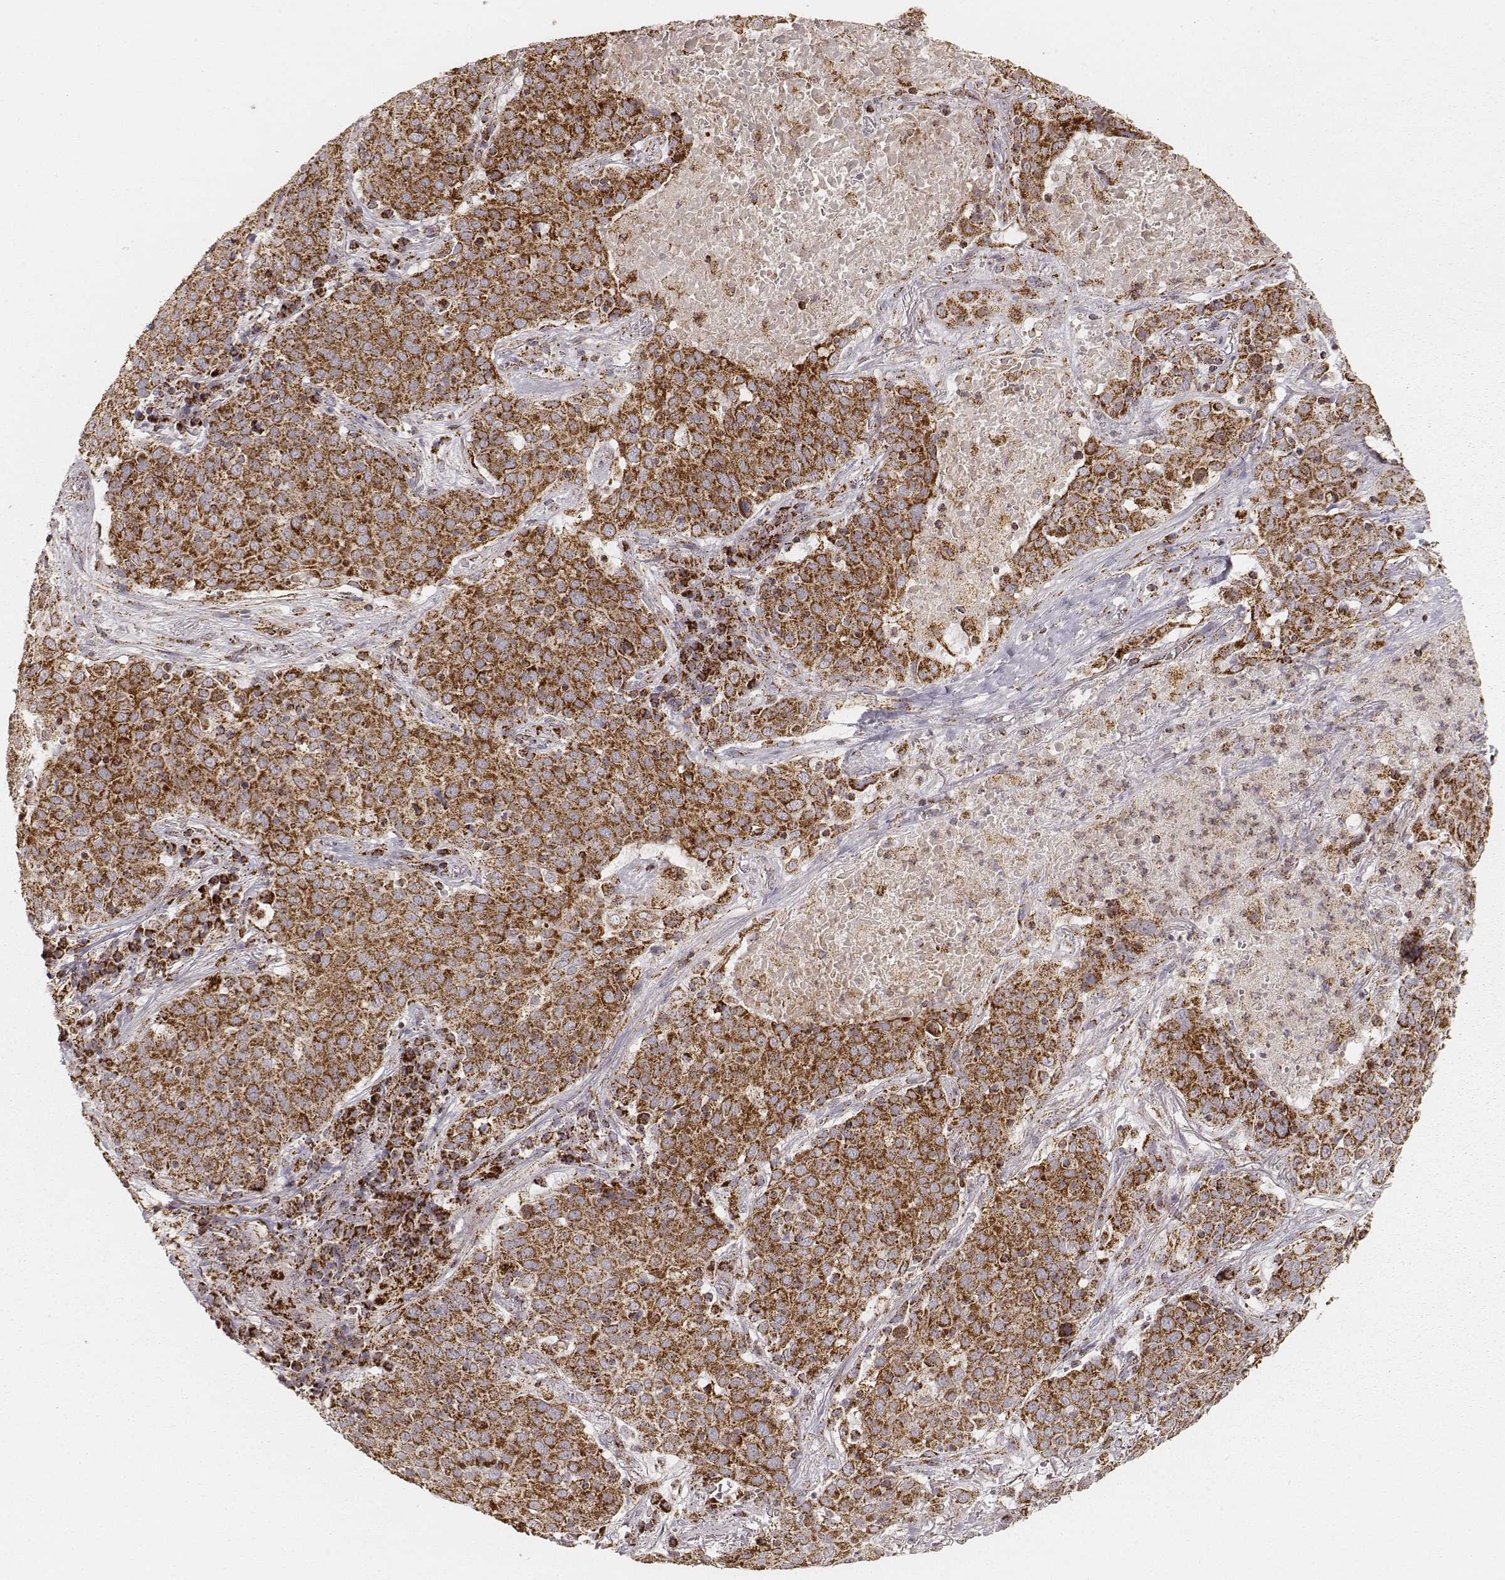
{"staining": {"intensity": "strong", "quantity": ">75%", "location": "cytoplasmic/membranous"}, "tissue": "lung cancer", "cell_type": "Tumor cells", "image_type": "cancer", "snomed": [{"axis": "morphology", "description": "Squamous cell carcinoma, NOS"}, {"axis": "topography", "description": "Lung"}], "caption": "Squamous cell carcinoma (lung) tissue reveals strong cytoplasmic/membranous expression in about >75% of tumor cells", "gene": "CS", "patient": {"sex": "male", "age": 82}}